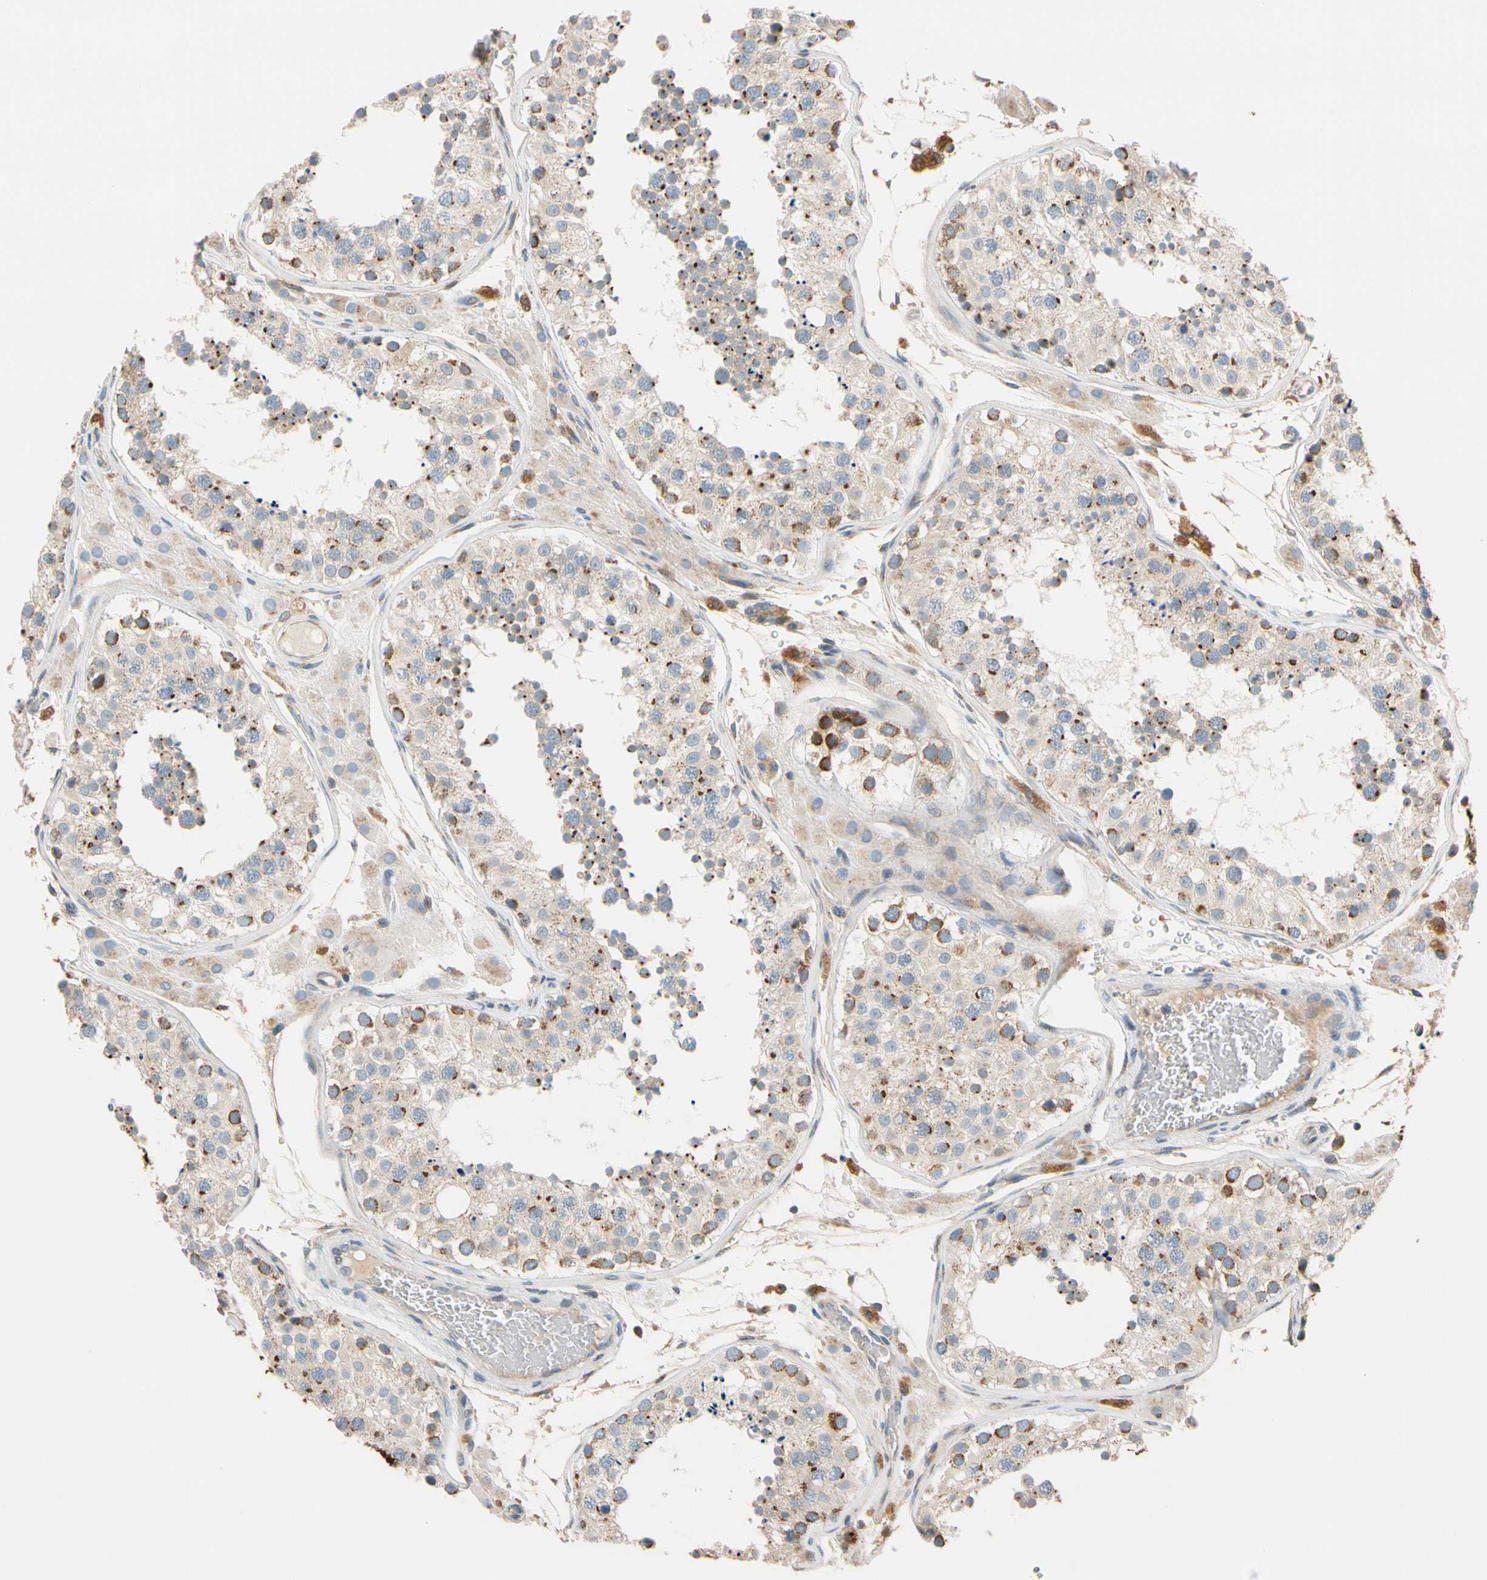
{"staining": {"intensity": "moderate", "quantity": "25%-75%", "location": "cytoplasmic/membranous"}, "tissue": "testis", "cell_type": "Cells in seminiferous ducts", "image_type": "normal", "snomed": [{"axis": "morphology", "description": "Normal tissue, NOS"}, {"axis": "topography", "description": "Testis"}, {"axis": "topography", "description": "Epididymis"}], "caption": "Protein positivity by immunohistochemistry (IHC) demonstrates moderate cytoplasmic/membranous positivity in about 25%-75% of cells in seminiferous ducts in benign testis. Immunohistochemistry stains the protein in brown and the nuclei are stained blue.", "gene": "GPSM2", "patient": {"sex": "male", "age": 26}}